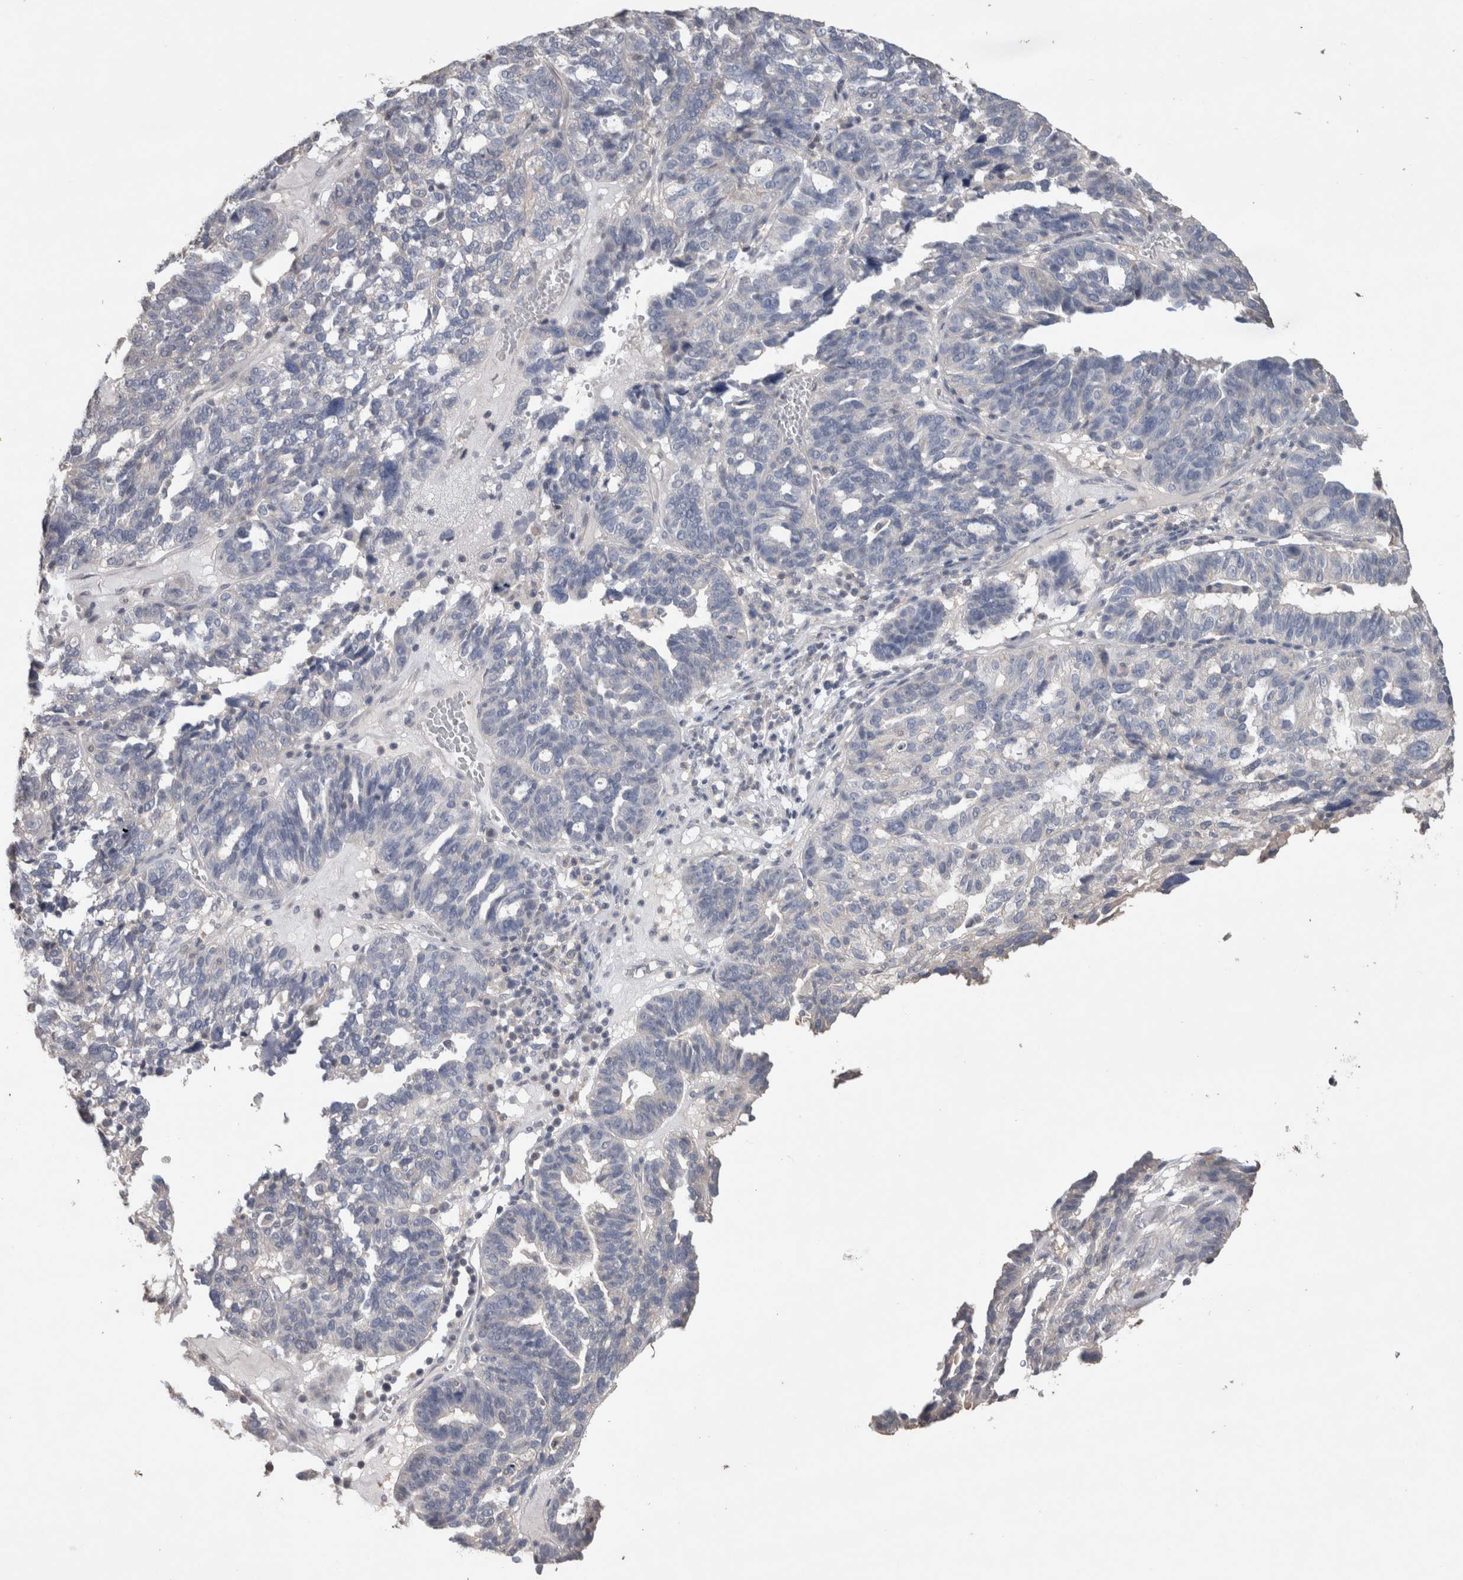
{"staining": {"intensity": "negative", "quantity": "none", "location": "none"}, "tissue": "ovarian cancer", "cell_type": "Tumor cells", "image_type": "cancer", "snomed": [{"axis": "morphology", "description": "Cystadenocarcinoma, serous, NOS"}, {"axis": "topography", "description": "Ovary"}], "caption": "High magnification brightfield microscopy of serous cystadenocarcinoma (ovarian) stained with DAB (brown) and counterstained with hematoxylin (blue): tumor cells show no significant positivity.", "gene": "TRIM5", "patient": {"sex": "female", "age": 59}}